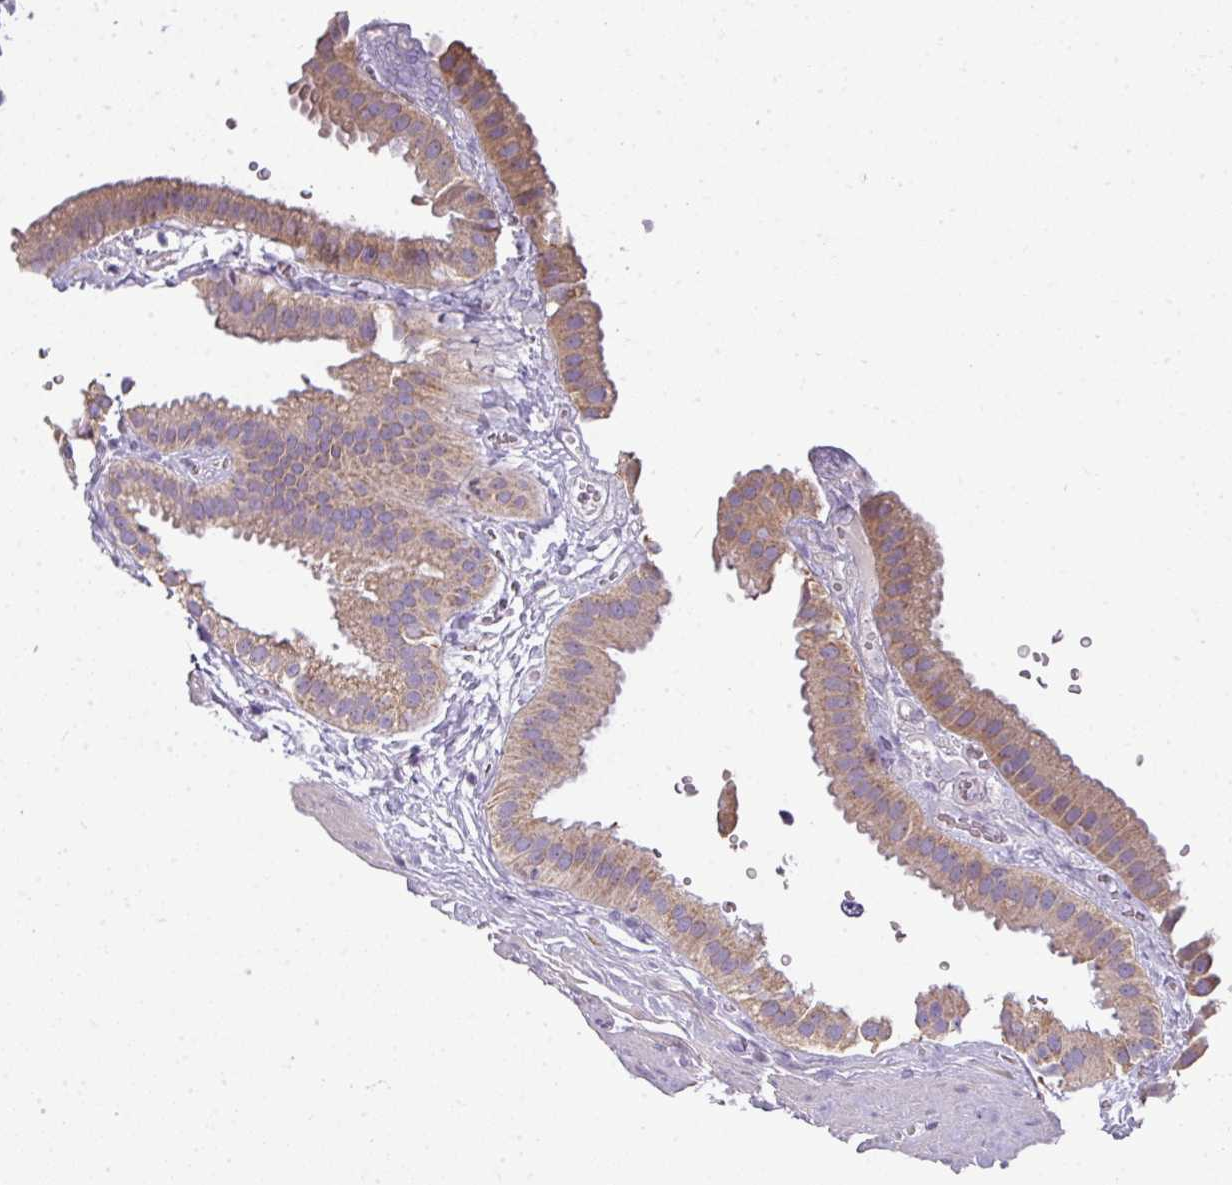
{"staining": {"intensity": "moderate", "quantity": ">75%", "location": "cytoplasmic/membranous"}, "tissue": "gallbladder", "cell_type": "Glandular cells", "image_type": "normal", "snomed": [{"axis": "morphology", "description": "Normal tissue, NOS"}, {"axis": "topography", "description": "Gallbladder"}], "caption": "A brown stain labels moderate cytoplasmic/membranous expression of a protein in glandular cells of benign human gallbladder. The staining was performed using DAB, with brown indicating positive protein expression. Nuclei are stained blue with hematoxylin.", "gene": "PALS2", "patient": {"sex": "female", "age": 61}}